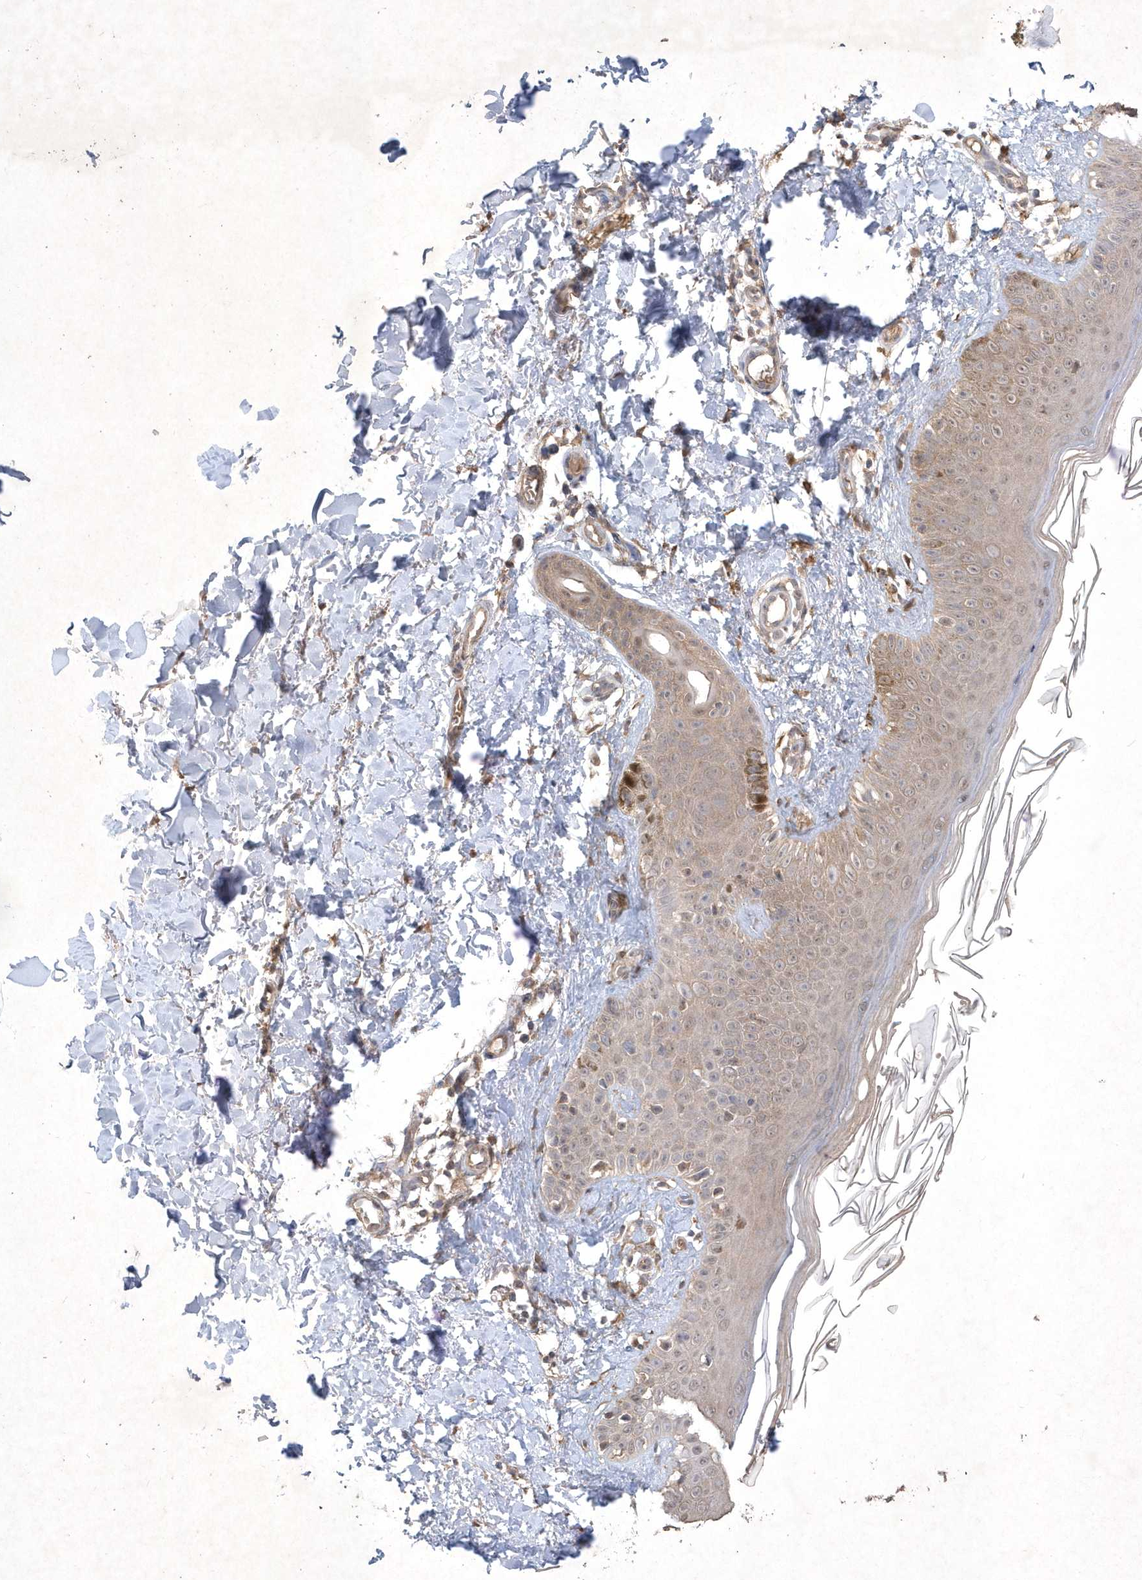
{"staining": {"intensity": "weak", "quantity": ">75%", "location": "cytoplasmic/membranous"}, "tissue": "skin", "cell_type": "Fibroblasts", "image_type": "normal", "snomed": [{"axis": "morphology", "description": "Normal tissue, NOS"}, {"axis": "topography", "description": "Skin"}], "caption": "The image reveals staining of normal skin, revealing weak cytoplasmic/membranous protein staining (brown color) within fibroblasts. (DAB (3,3'-diaminobenzidine) IHC, brown staining for protein, blue staining for nuclei).", "gene": "AKR7A2", "patient": {"sex": "male", "age": 52}}